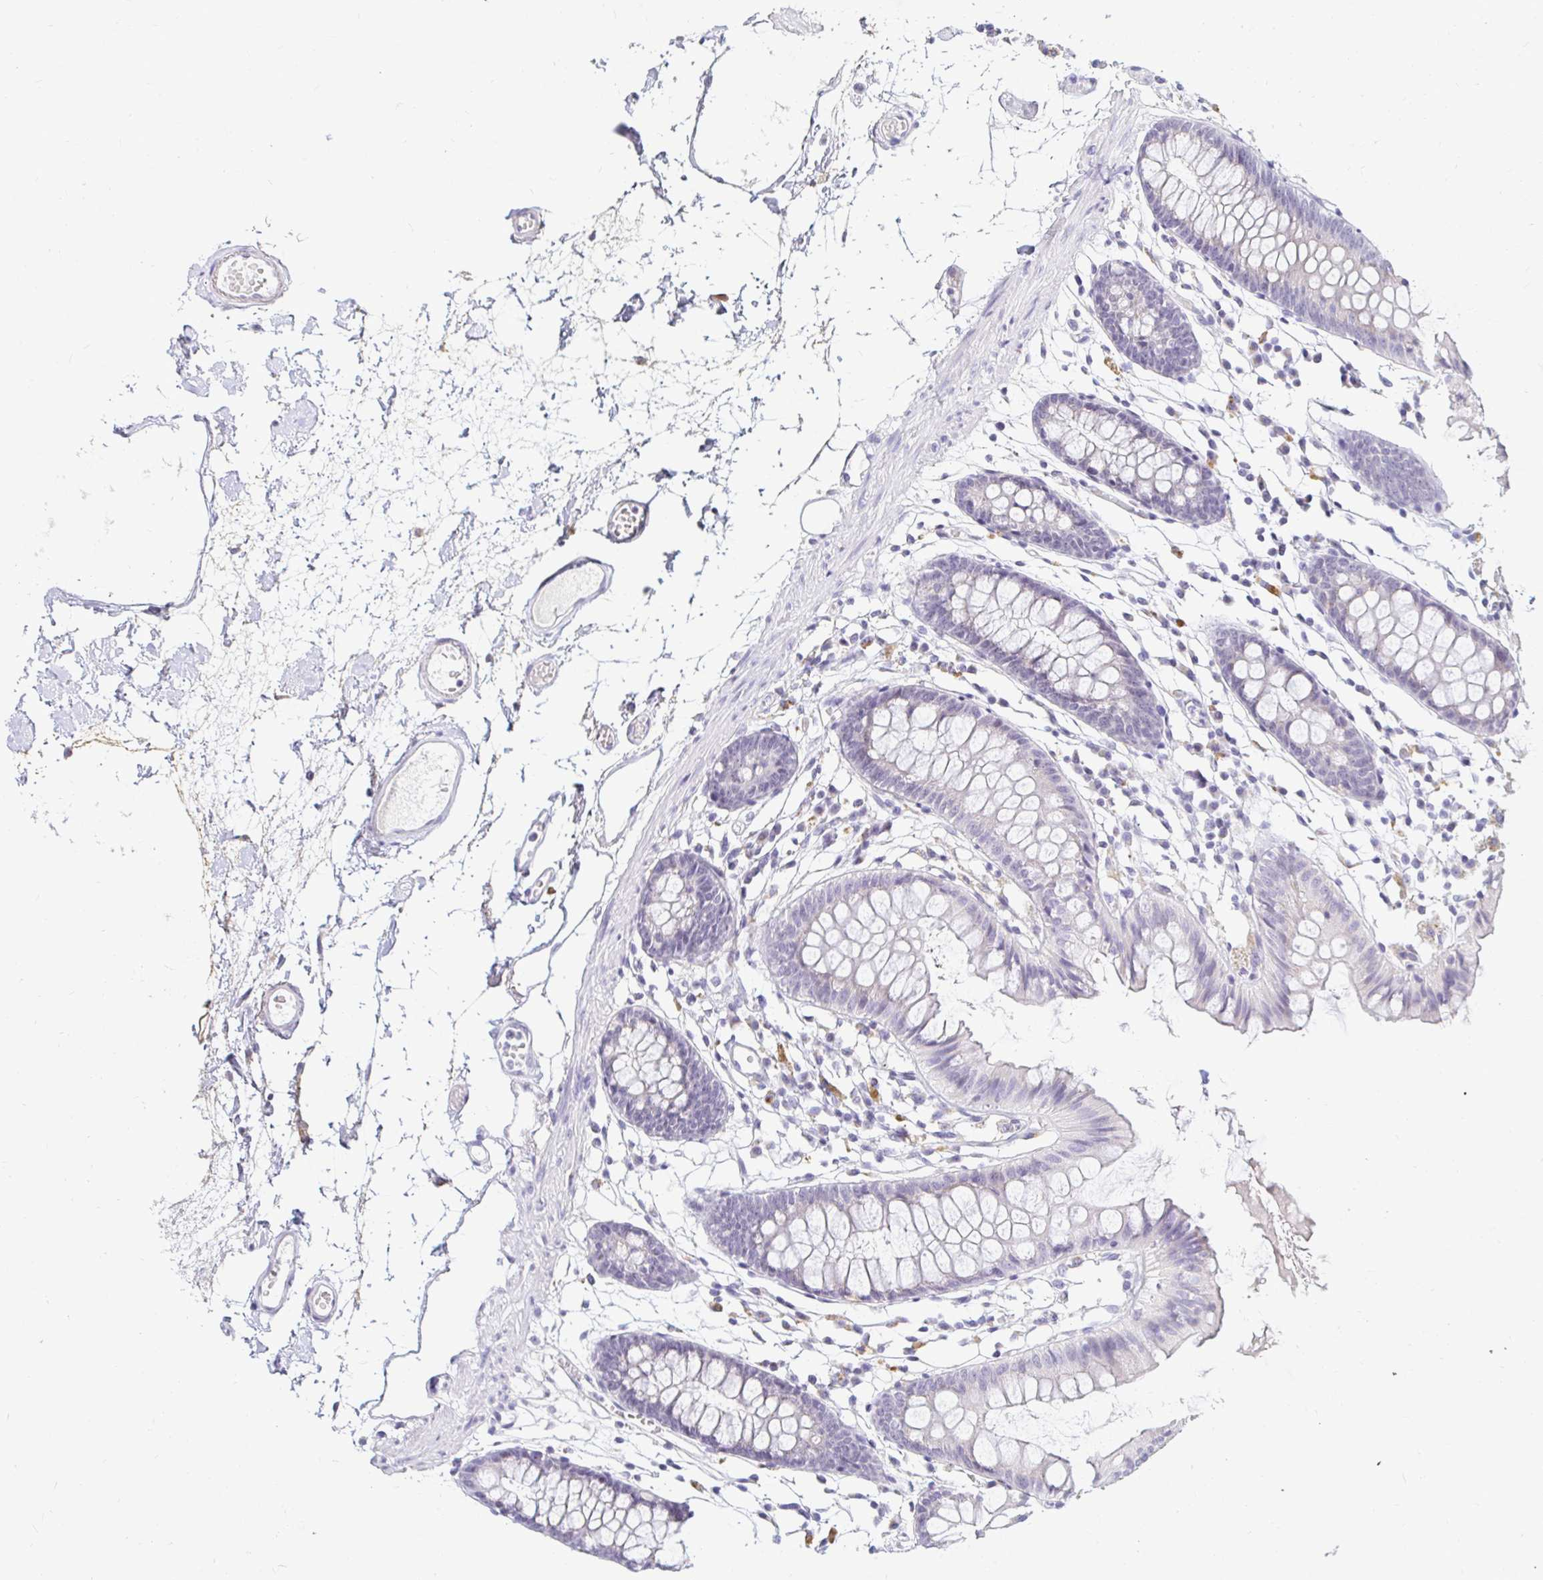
{"staining": {"intensity": "negative", "quantity": "none", "location": "none"}, "tissue": "colon", "cell_type": "Endothelial cells", "image_type": "normal", "snomed": [{"axis": "morphology", "description": "Normal tissue, NOS"}, {"axis": "topography", "description": "Colon"}], "caption": "The immunohistochemistry micrograph has no significant positivity in endothelial cells of colon. (DAB (3,3'-diaminobenzidine) IHC visualized using brightfield microscopy, high magnification).", "gene": "OR51D1", "patient": {"sex": "female", "age": 84}}